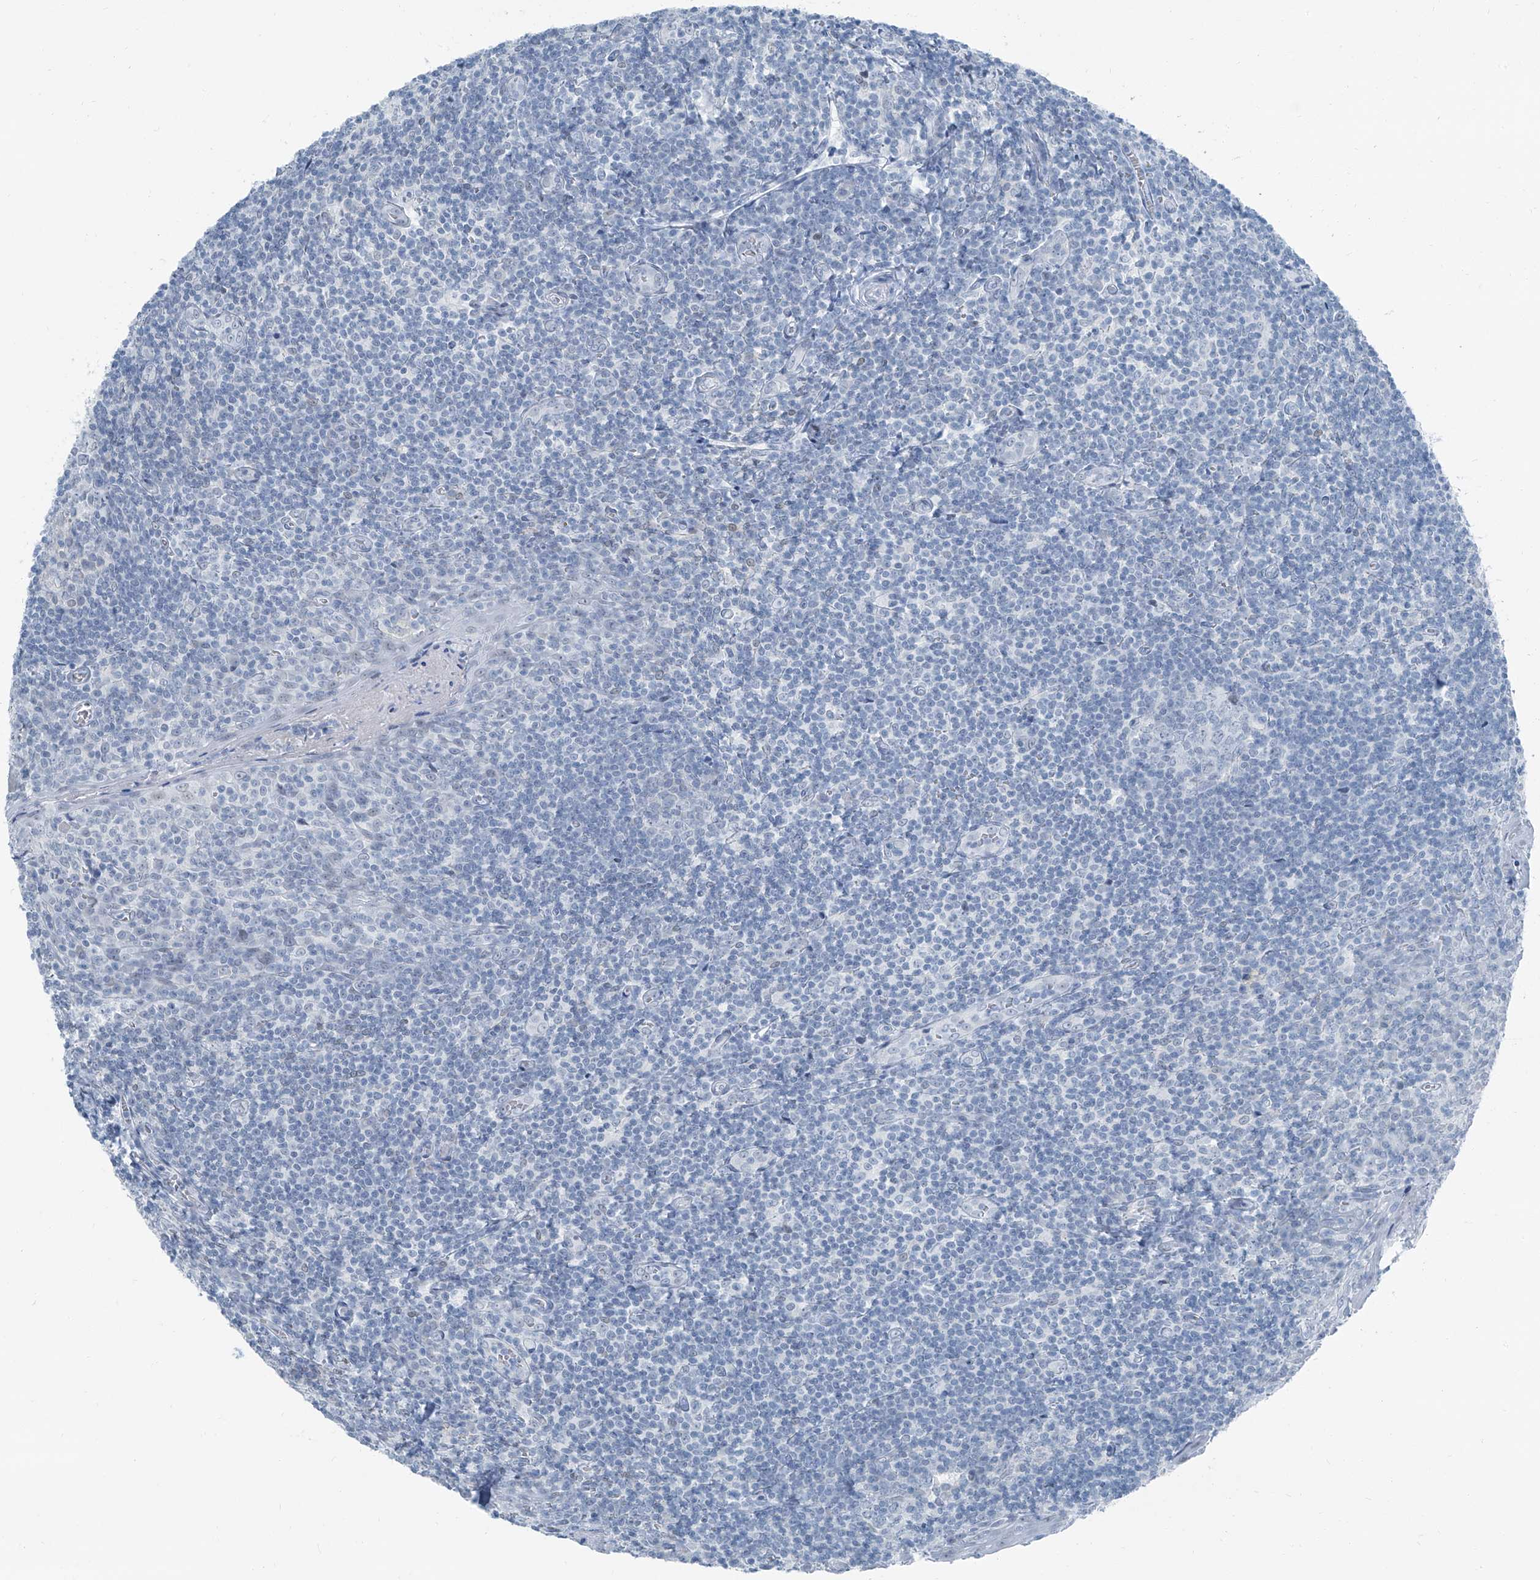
{"staining": {"intensity": "negative", "quantity": "none", "location": "none"}, "tissue": "tonsil", "cell_type": "Germinal center cells", "image_type": "normal", "snomed": [{"axis": "morphology", "description": "Normal tissue, NOS"}, {"axis": "topography", "description": "Tonsil"}], "caption": "Immunohistochemistry photomicrograph of unremarkable tonsil: human tonsil stained with DAB (3,3'-diaminobenzidine) shows no significant protein expression in germinal center cells.", "gene": "RGN", "patient": {"sex": "male", "age": 27}}